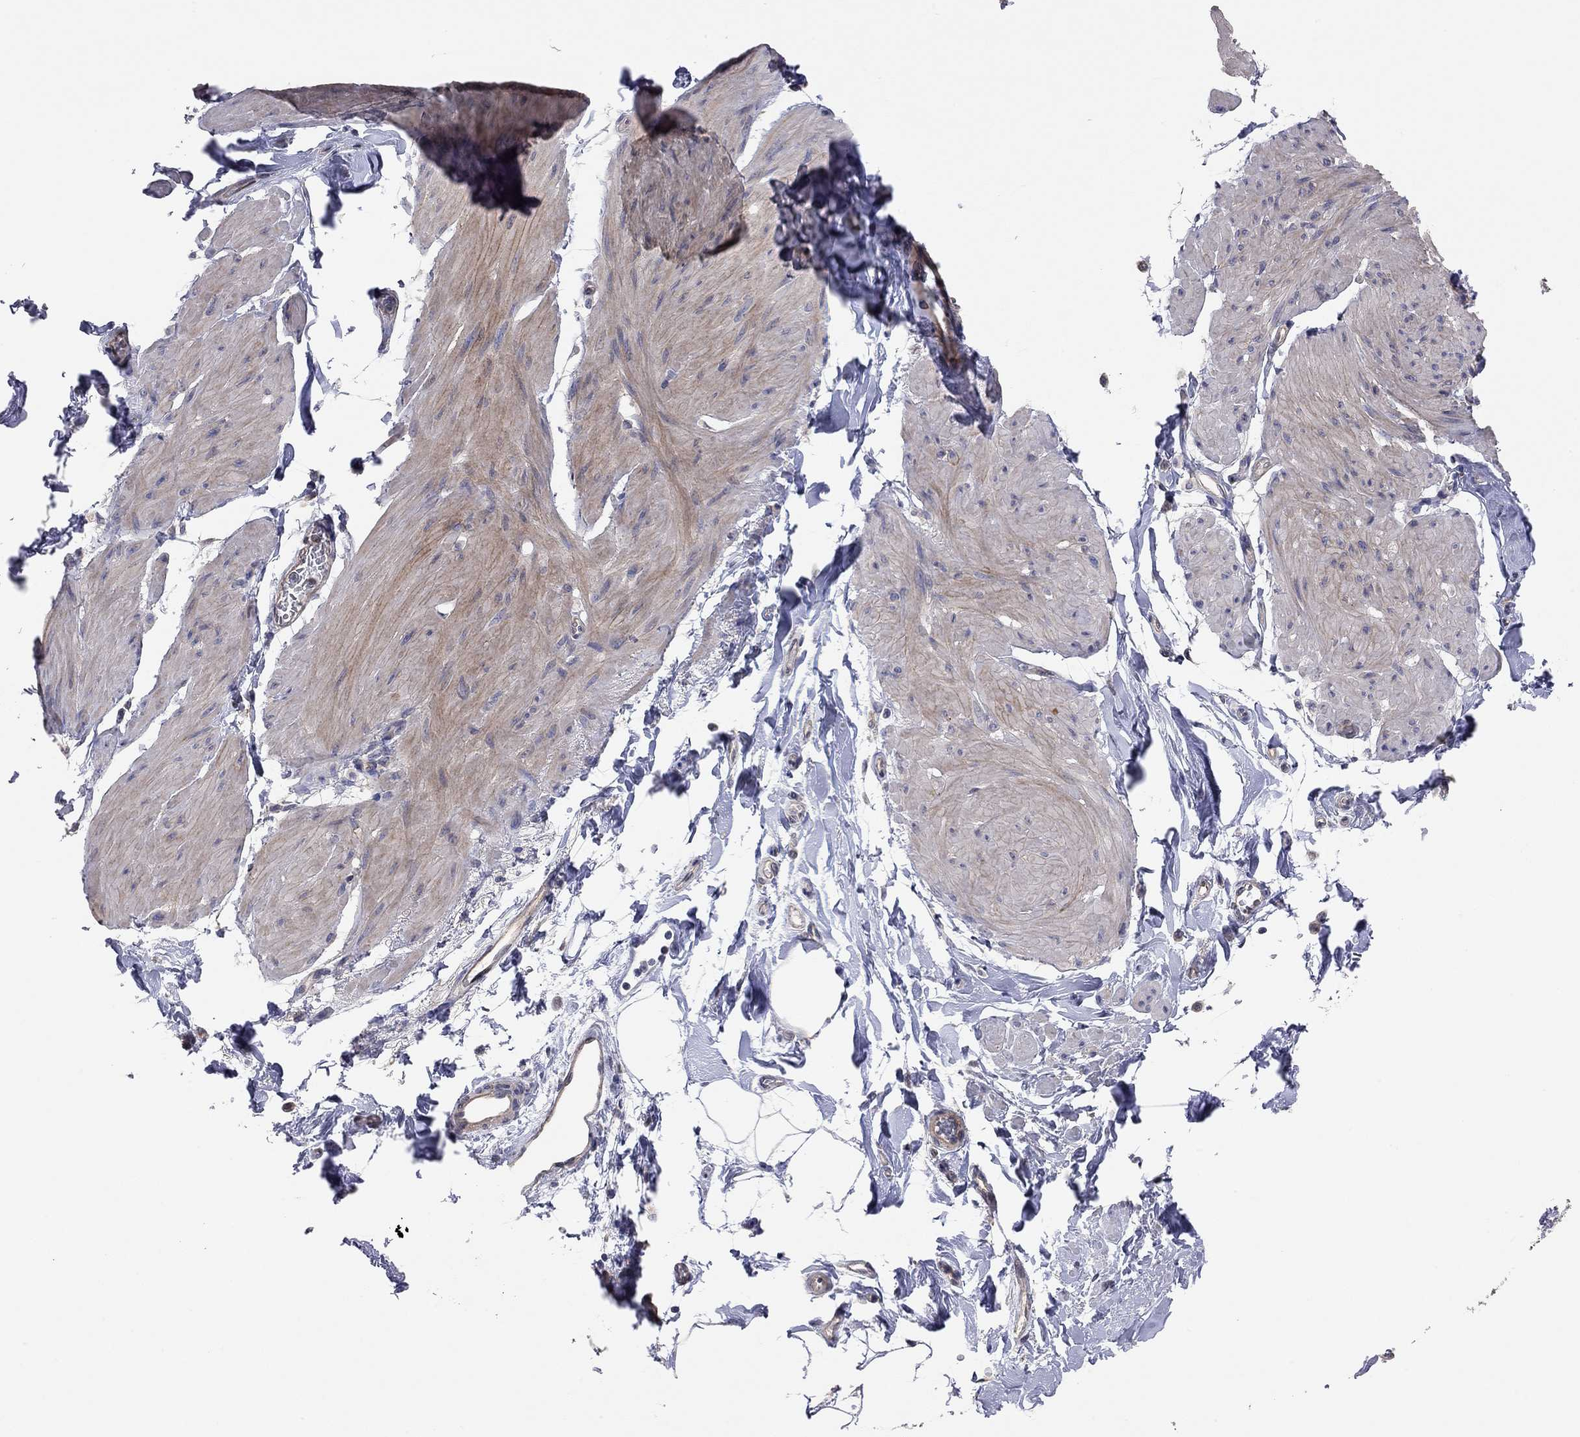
{"staining": {"intensity": "moderate", "quantity": "<25%", "location": "cytoplasmic/membranous"}, "tissue": "smooth muscle", "cell_type": "Smooth muscle cells", "image_type": "normal", "snomed": [{"axis": "morphology", "description": "Normal tissue, NOS"}, {"axis": "topography", "description": "Adipose tissue"}, {"axis": "topography", "description": "Smooth muscle"}, {"axis": "topography", "description": "Peripheral nerve tissue"}], "caption": "A low amount of moderate cytoplasmic/membranous positivity is identified in approximately <25% of smooth muscle cells in unremarkable smooth muscle. Nuclei are stained in blue.", "gene": "KCNB1", "patient": {"sex": "male", "age": 83}}